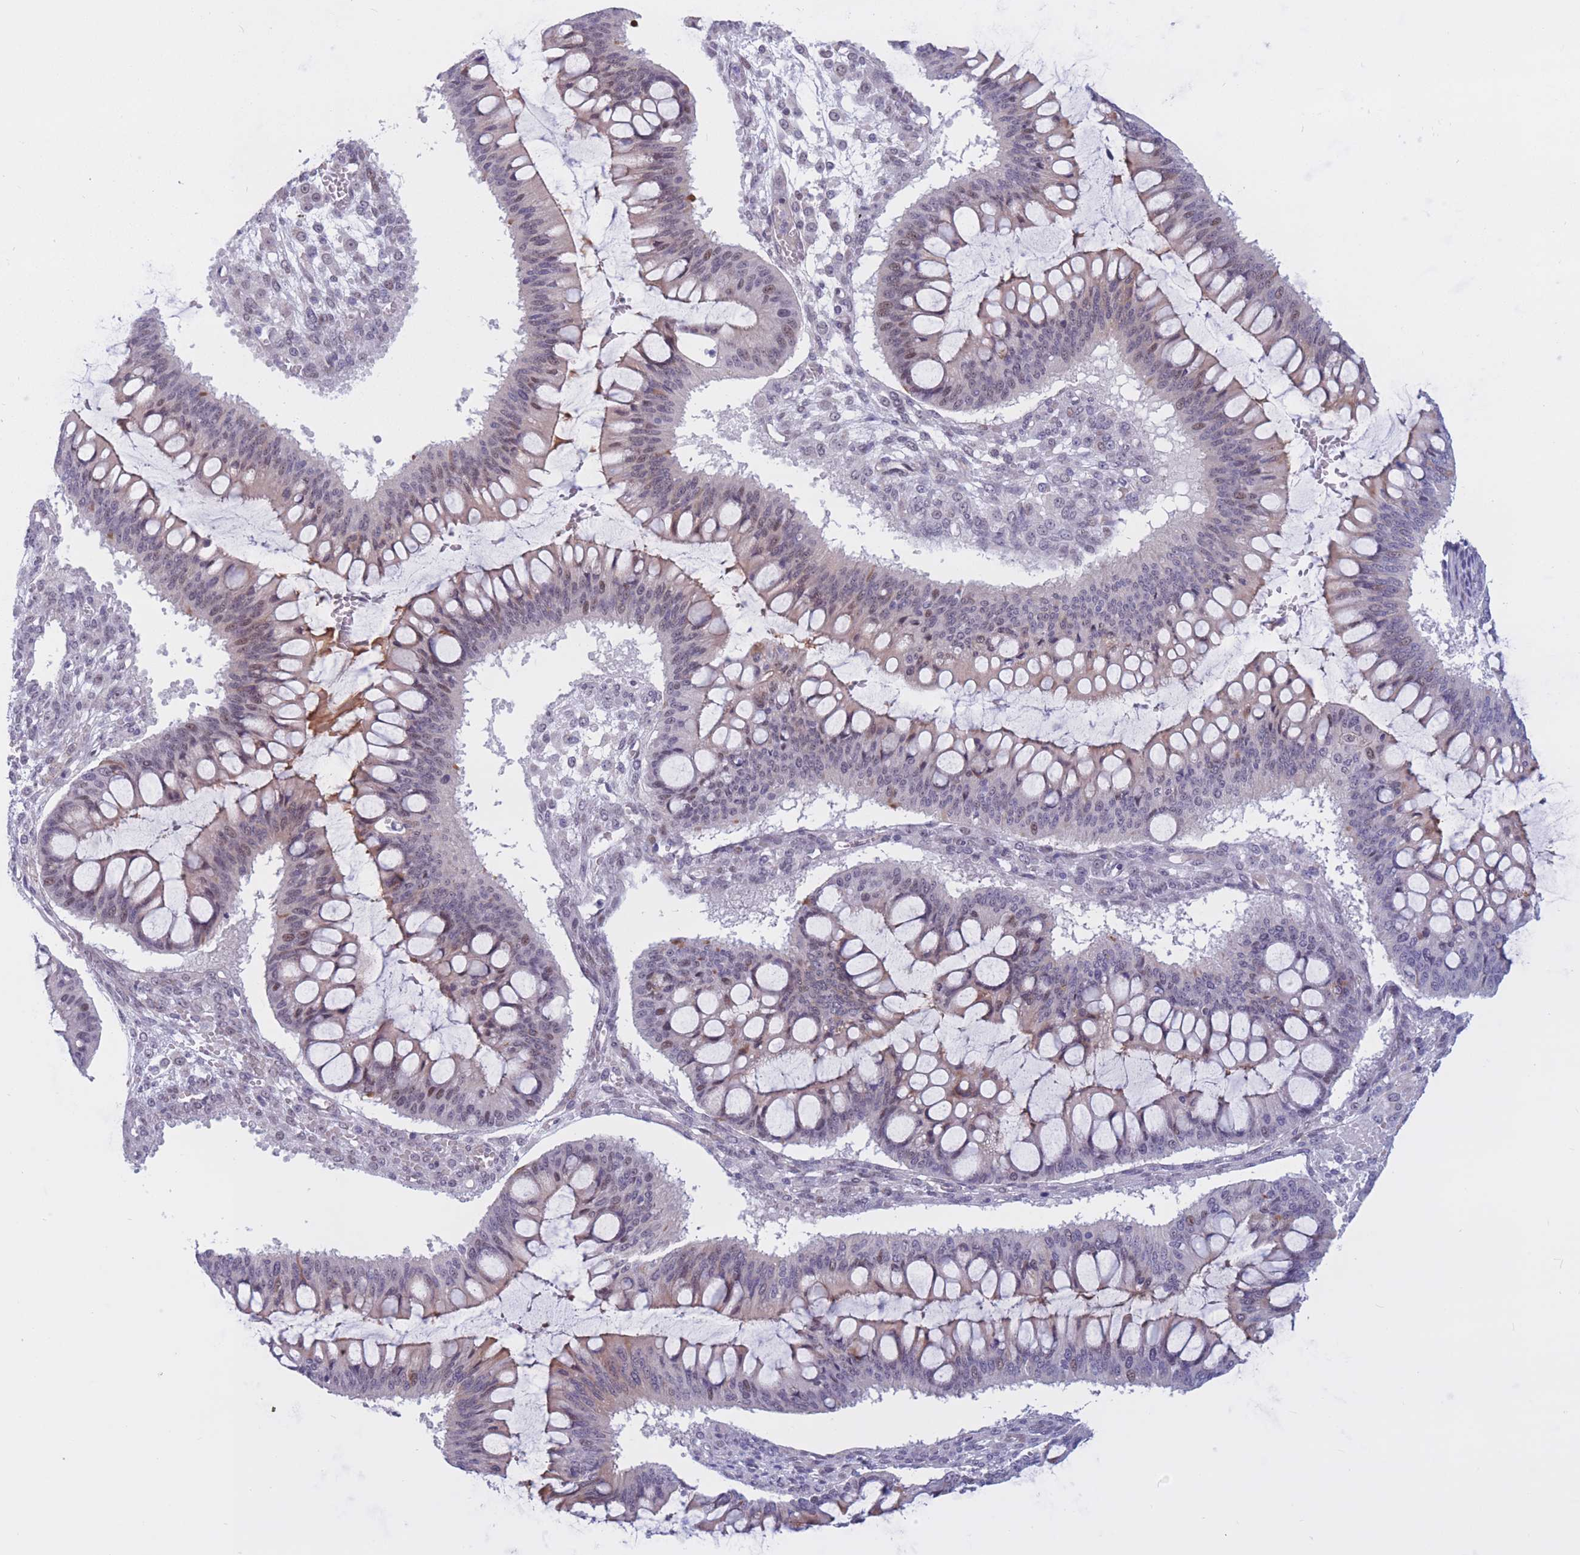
{"staining": {"intensity": "negative", "quantity": "none", "location": "none"}, "tissue": "ovarian cancer", "cell_type": "Tumor cells", "image_type": "cancer", "snomed": [{"axis": "morphology", "description": "Cystadenocarcinoma, mucinous, NOS"}, {"axis": "topography", "description": "Ovary"}], "caption": "The micrograph demonstrates no staining of tumor cells in ovarian cancer (mucinous cystadenocarcinoma).", "gene": "BCL9L", "patient": {"sex": "female", "age": 73}}